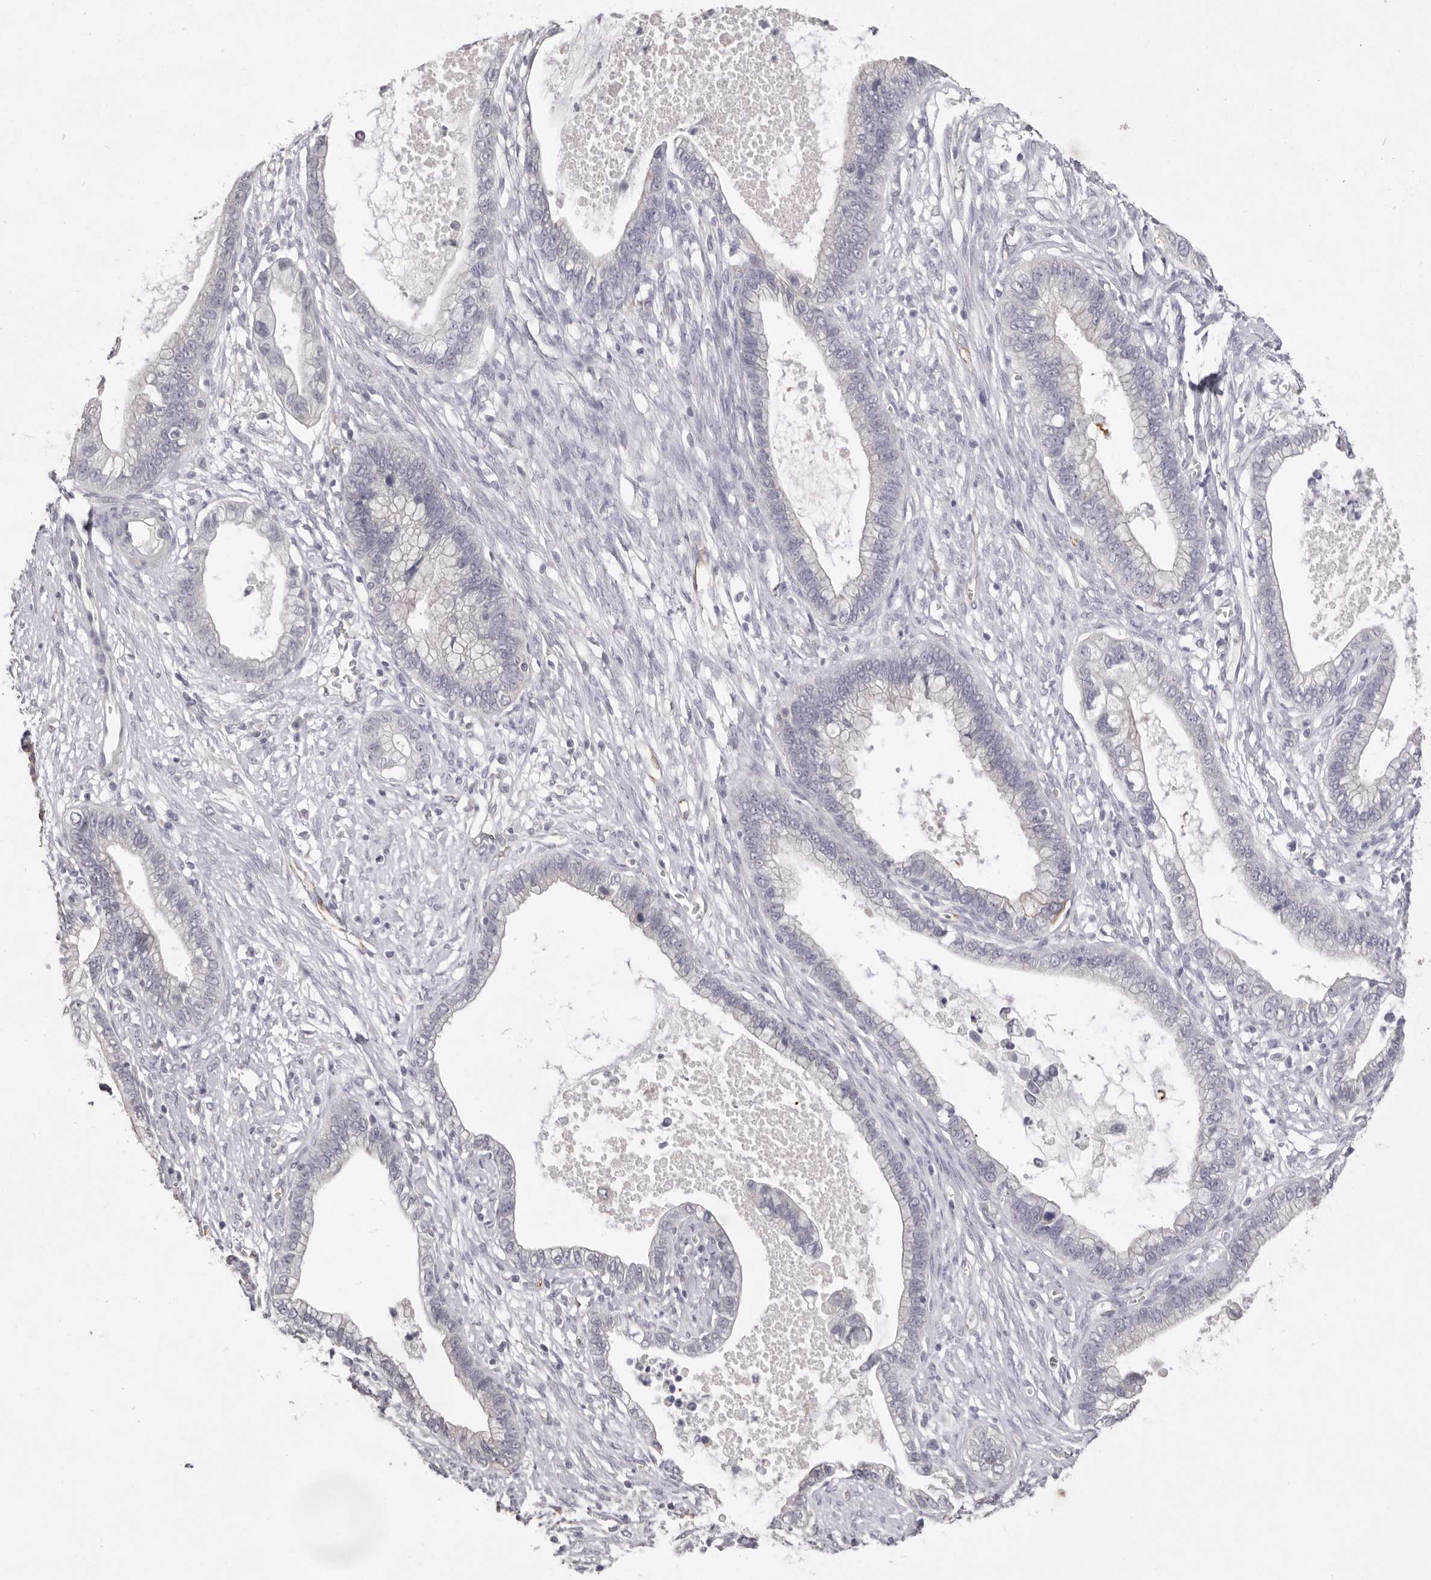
{"staining": {"intensity": "negative", "quantity": "none", "location": "none"}, "tissue": "cervical cancer", "cell_type": "Tumor cells", "image_type": "cancer", "snomed": [{"axis": "morphology", "description": "Adenocarcinoma, NOS"}, {"axis": "topography", "description": "Cervix"}], "caption": "The micrograph displays no significant staining in tumor cells of adenocarcinoma (cervical).", "gene": "ZYG11B", "patient": {"sex": "female", "age": 44}}